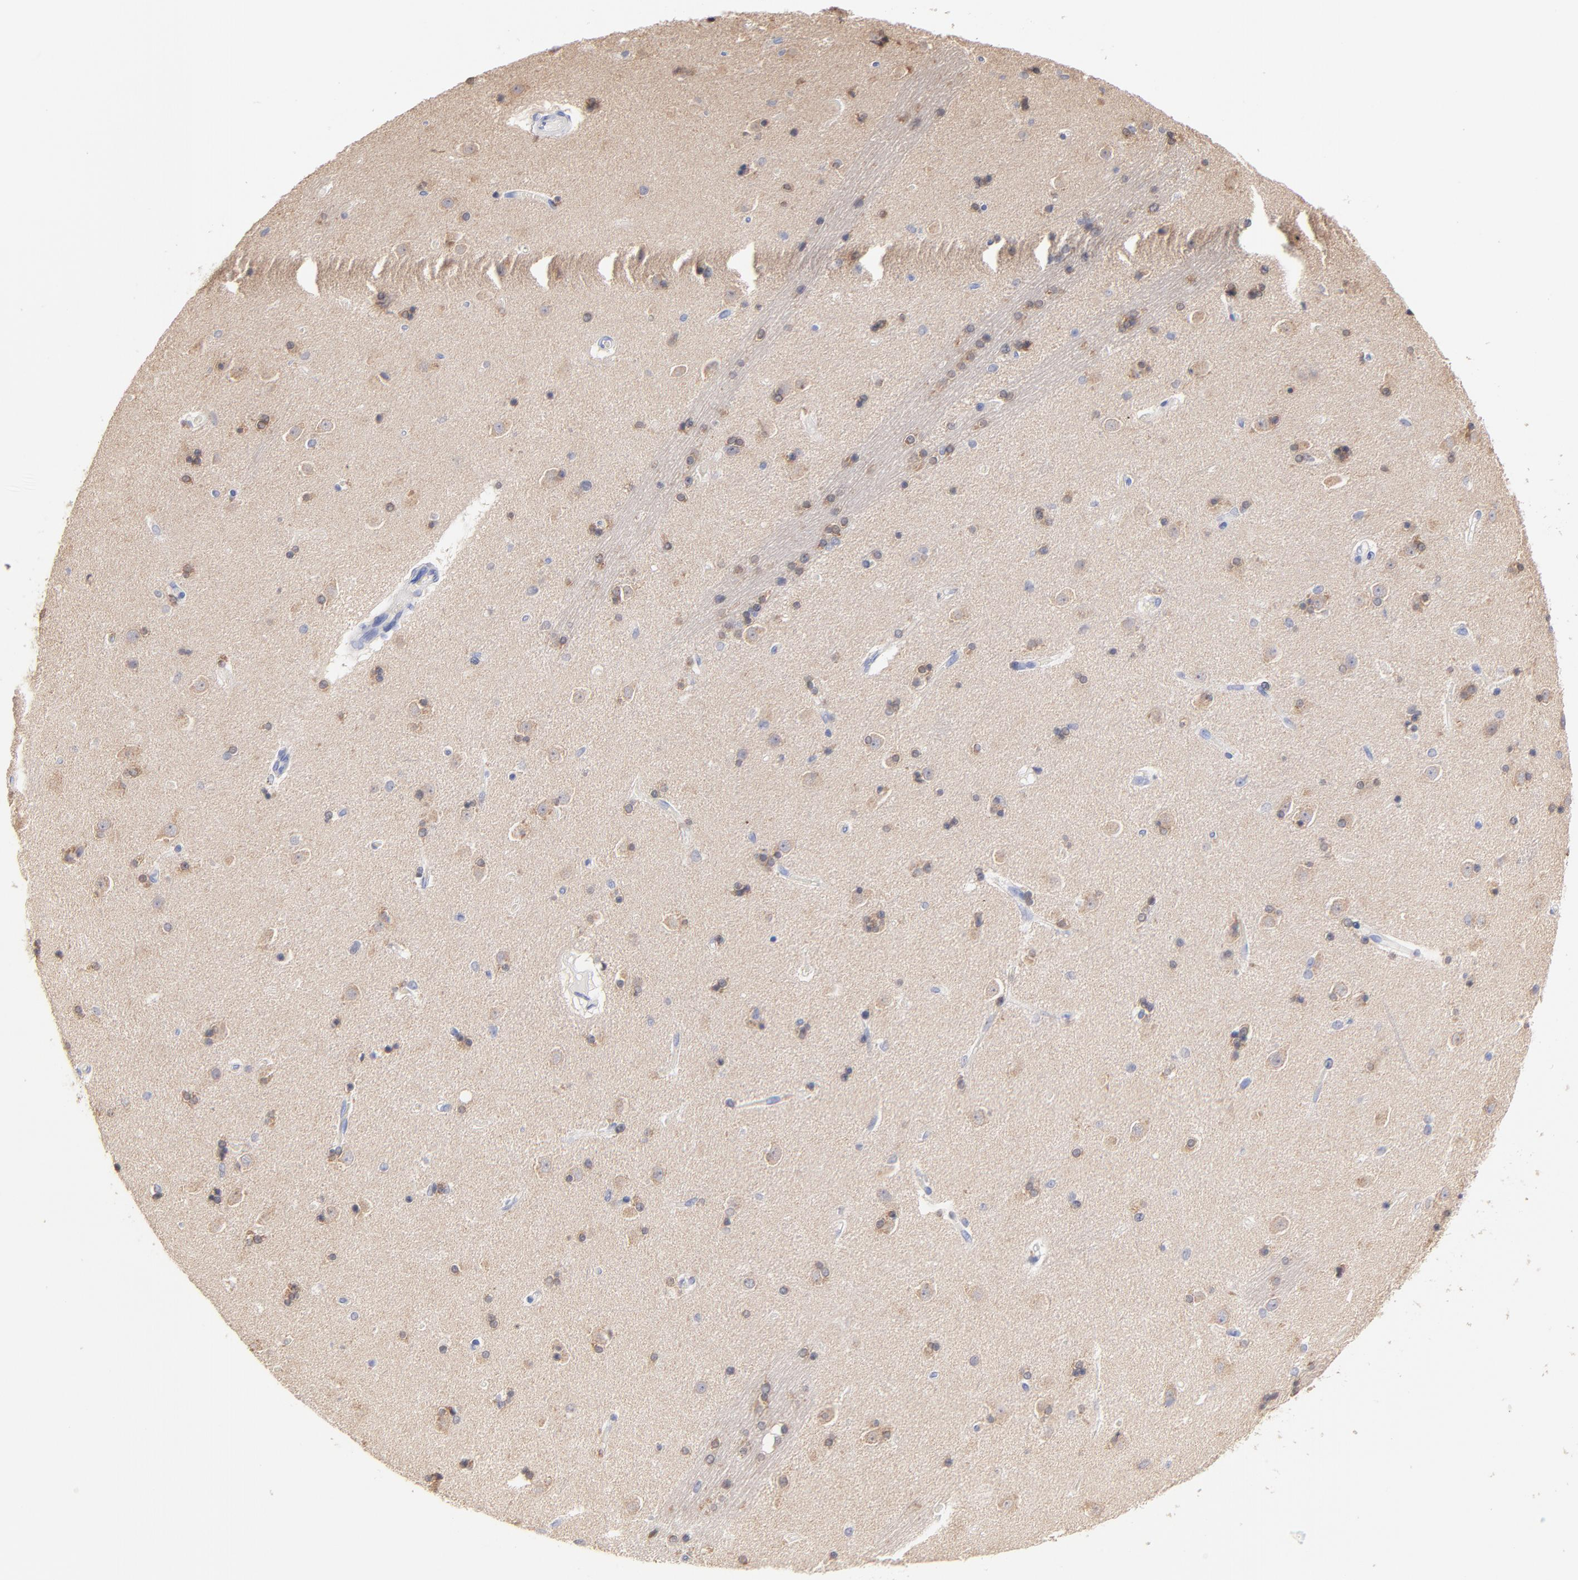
{"staining": {"intensity": "moderate", "quantity": "<25%", "location": "cytoplasmic/membranous"}, "tissue": "caudate", "cell_type": "Glial cells", "image_type": "normal", "snomed": [{"axis": "morphology", "description": "Normal tissue, NOS"}, {"axis": "topography", "description": "Lateral ventricle wall"}], "caption": "An image showing moderate cytoplasmic/membranous expression in about <25% of glial cells in benign caudate, as visualized by brown immunohistochemical staining.", "gene": "CFAP57", "patient": {"sex": "female", "age": 54}}